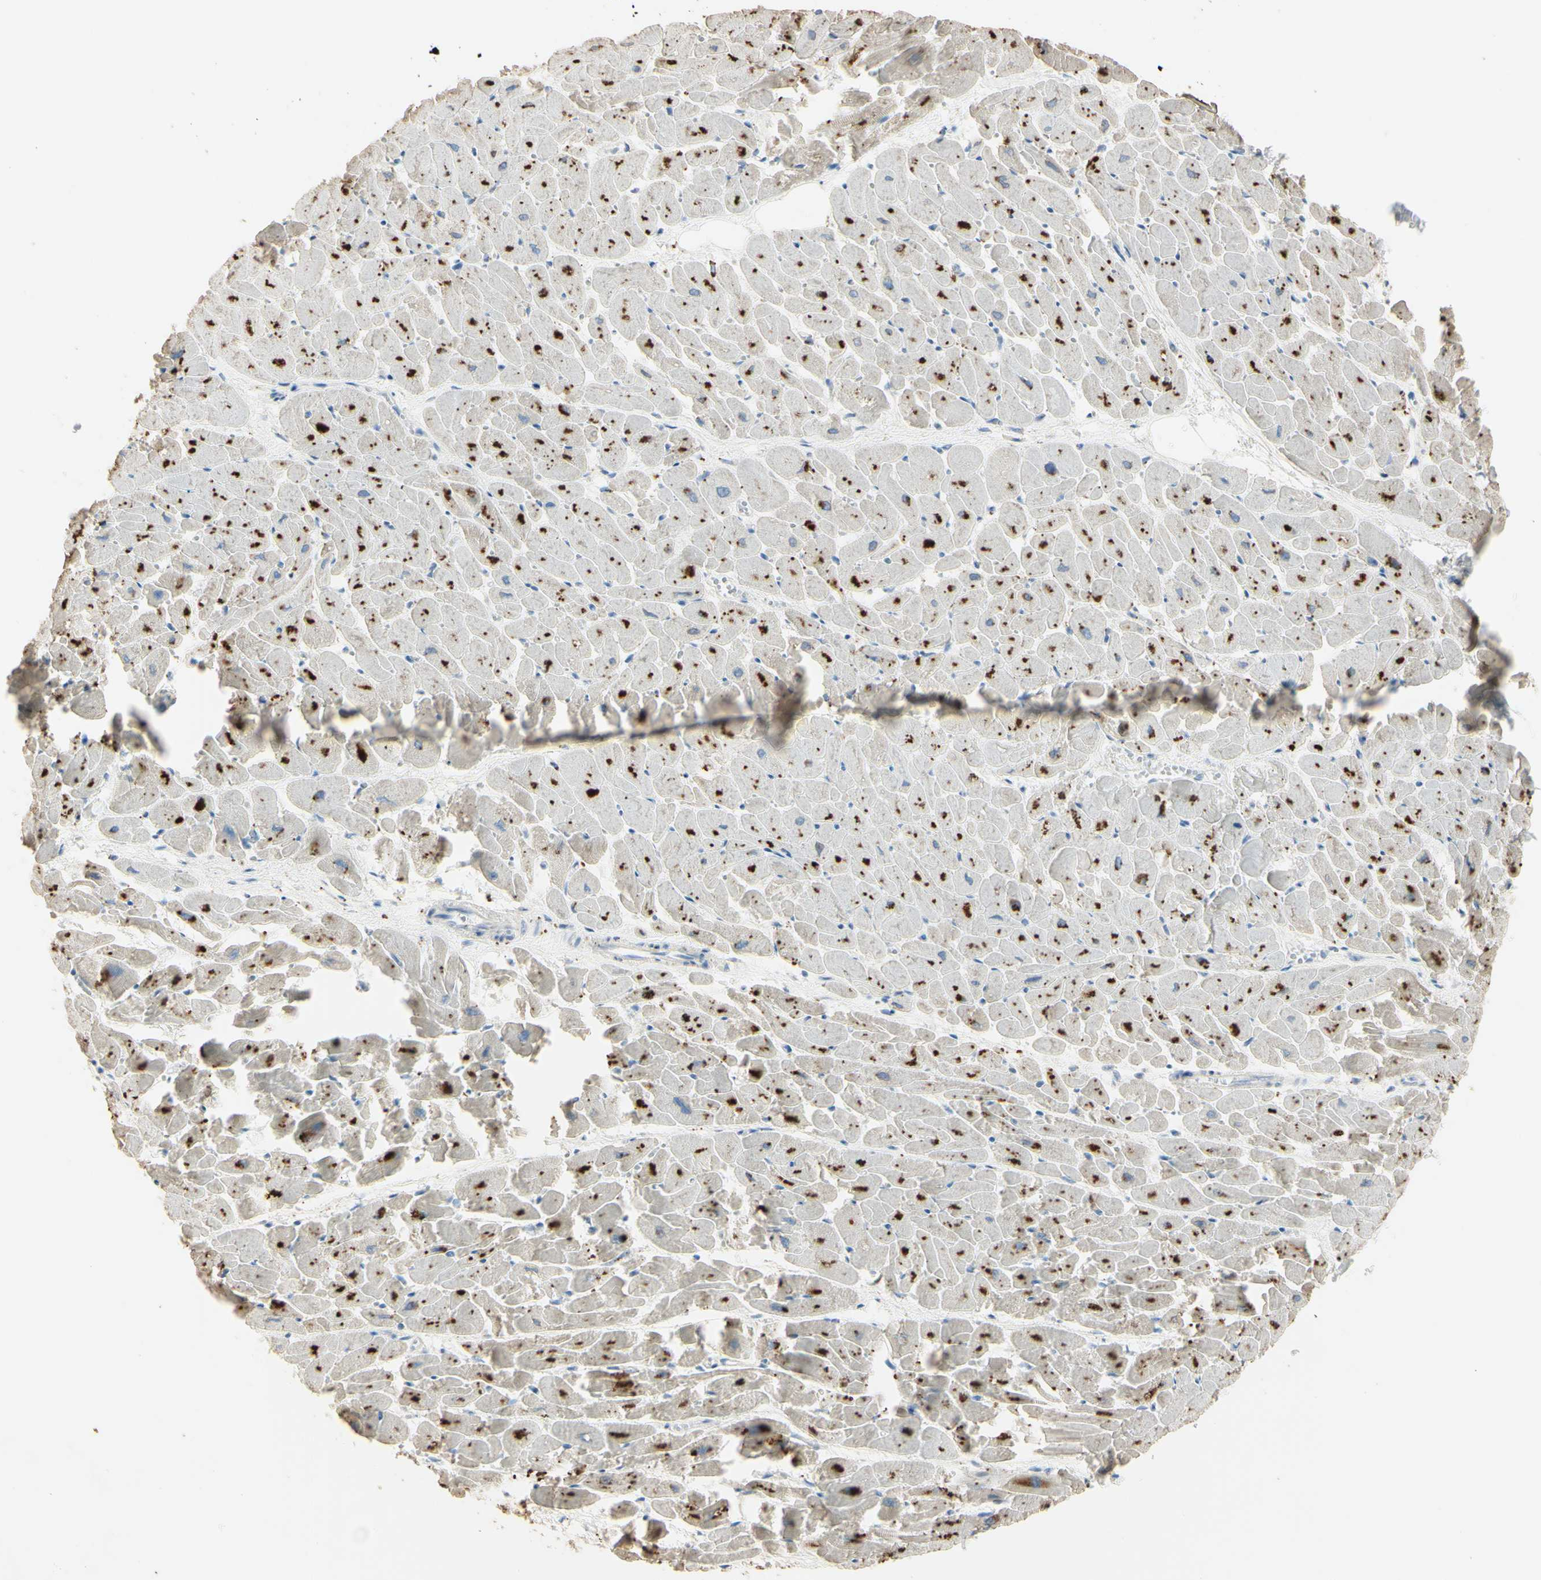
{"staining": {"intensity": "strong", "quantity": ">75%", "location": "cytoplasmic/membranous"}, "tissue": "heart muscle", "cell_type": "Cardiomyocytes", "image_type": "normal", "snomed": [{"axis": "morphology", "description": "Normal tissue, NOS"}, {"axis": "topography", "description": "Heart"}], "caption": "IHC staining of normal heart muscle, which demonstrates high levels of strong cytoplasmic/membranous expression in about >75% of cardiomyocytes indicating strong cytoplasmic/membranous protein expression. The staining was performed using DAB (3,3'-diaminobenzidine) (brown) for protein detection and nuclei were counterstained in hematoxylin (blue).", "gene": "ANGPTL1", "patient": {"sex": "female", "age": 19}}